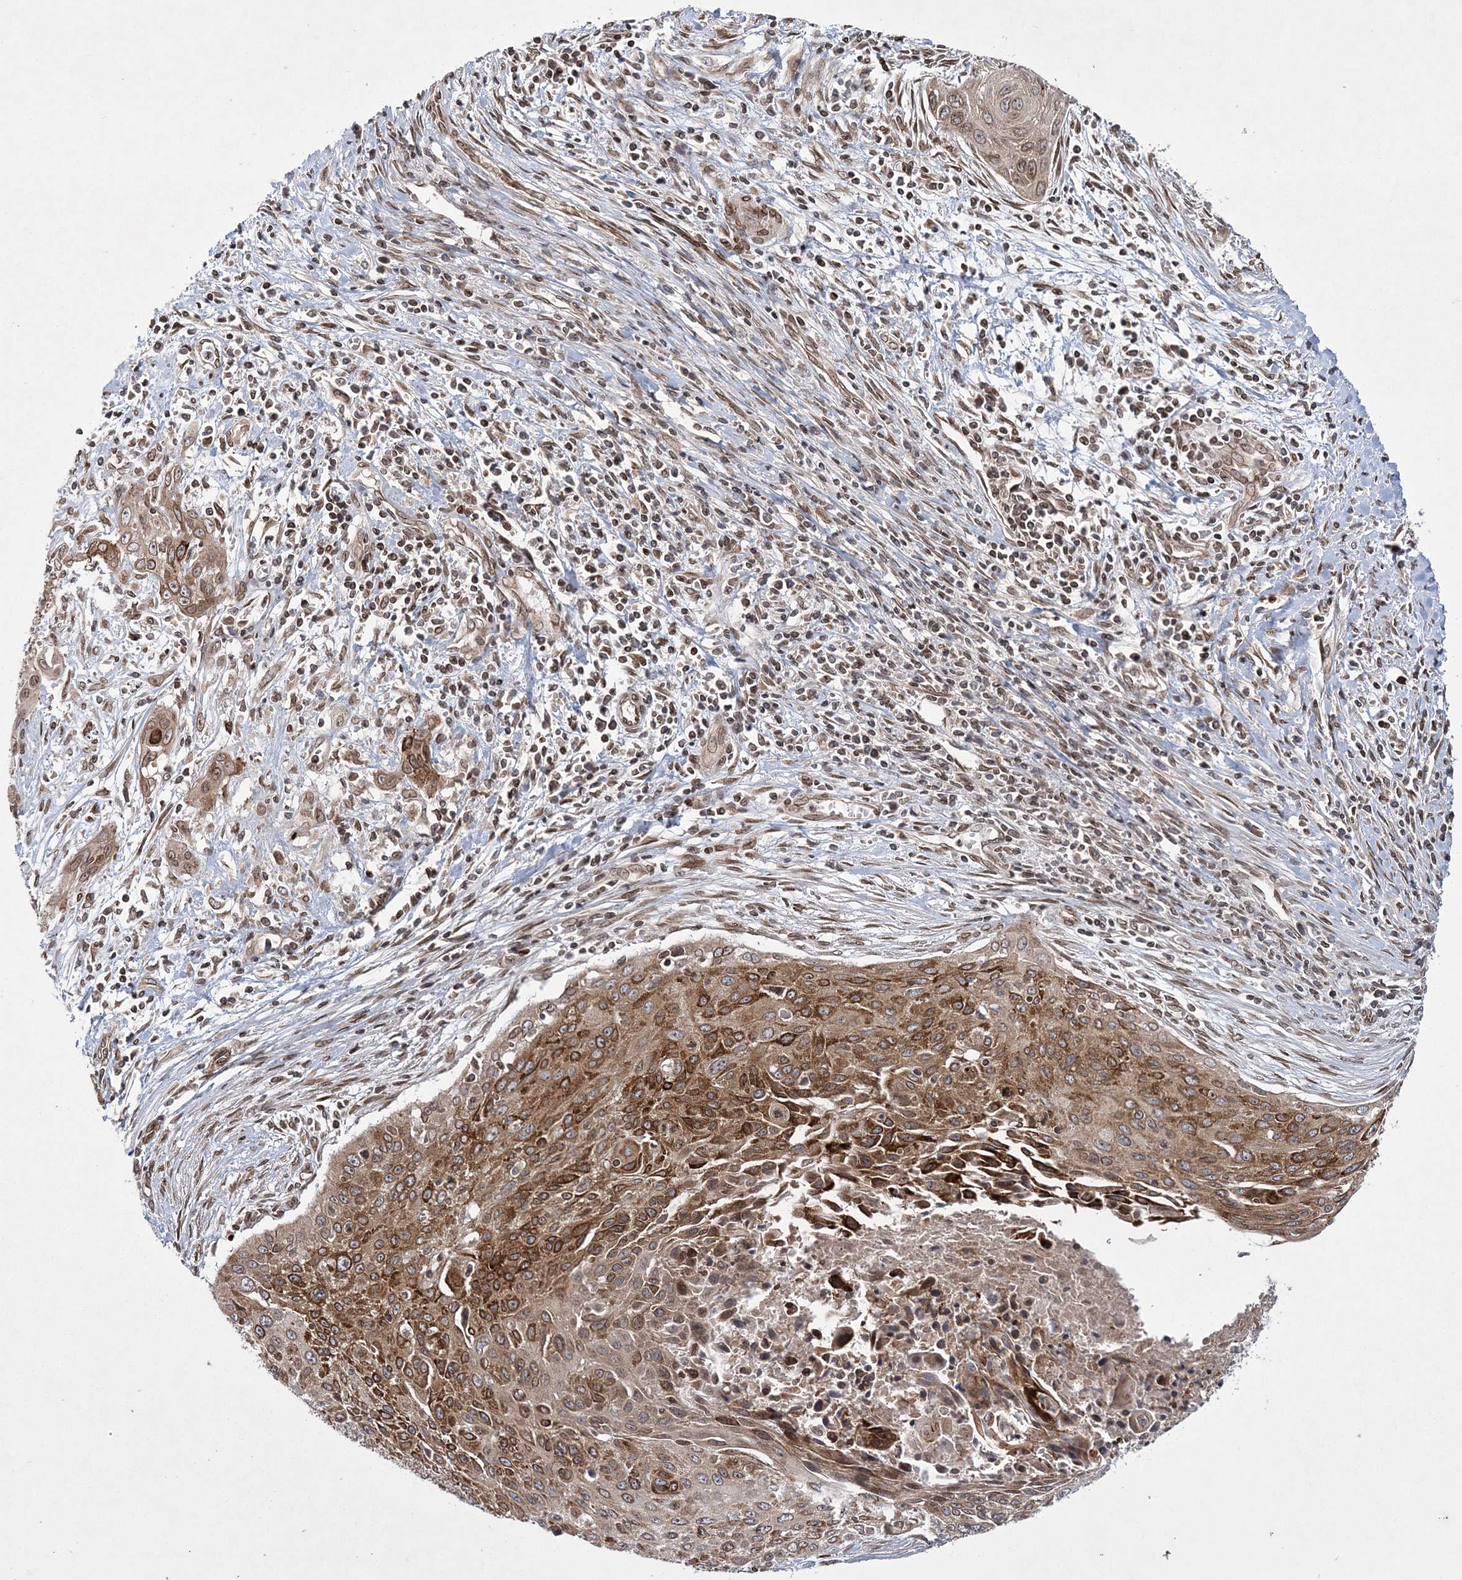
{"staining": {"intensity": "moderate", "quantity": ">75%", "location": "cytoplasmic/membranous,nuclear"}, "tissue": "cervical cancer", "cell_type": "Tumor cells", "image_type": "cancer", "snomed": [{"axis": "morphology", "description": "Squamous cell carcinoma, NOS"}, {"axis": "topography", "description": "Cervix"}], "caption": "A histopathology image showing moderate cytoplasmic/membranous and nuclear expression in about >75% of tumor cells in cervical cancer (squamous cell carcinoma), as visualized by brown immunohistochemical staining.", "gene": "DNAJC27", "patient": {"sex": "female", "age": 55}}